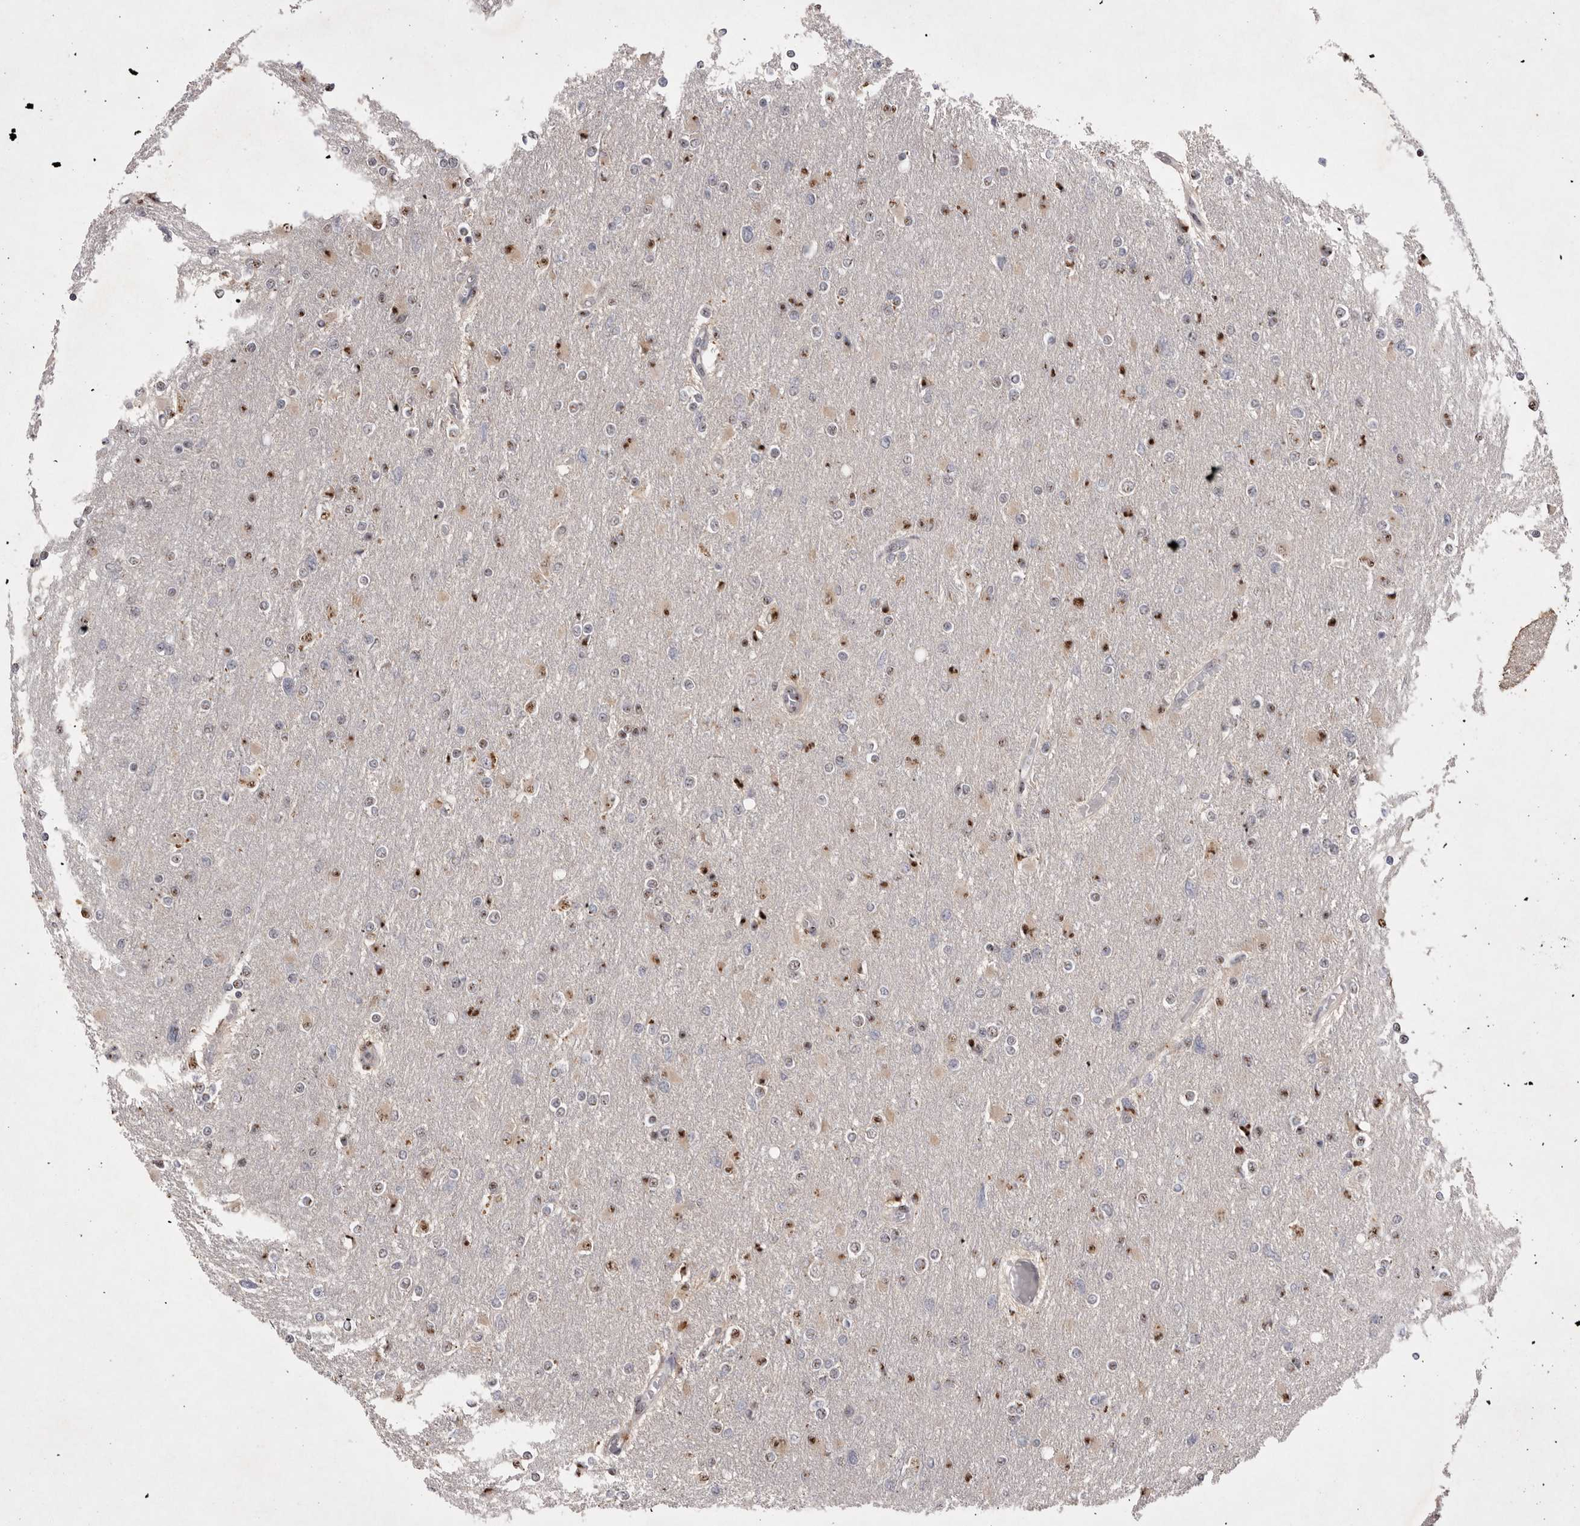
{"staining": {"intensity": "negative", "quantity": "none", "location": "none"}, "tissue": "glioma", "cell_type": "Tumor cells", "image_type": "cancer", "snomed": [{"axis": "morphology", "description": "Glioma, malignant, High grade"}, {"axis": "topography", "description": "Cerebral cortex"}], "caption": "The immunohistochemistry (IHC) histopathology image has no significant expression in tumor cells of high-grade glioma (malignant) tissue.", "gene": "HUS1", "patient": {"sex": "female", "age": 36}}